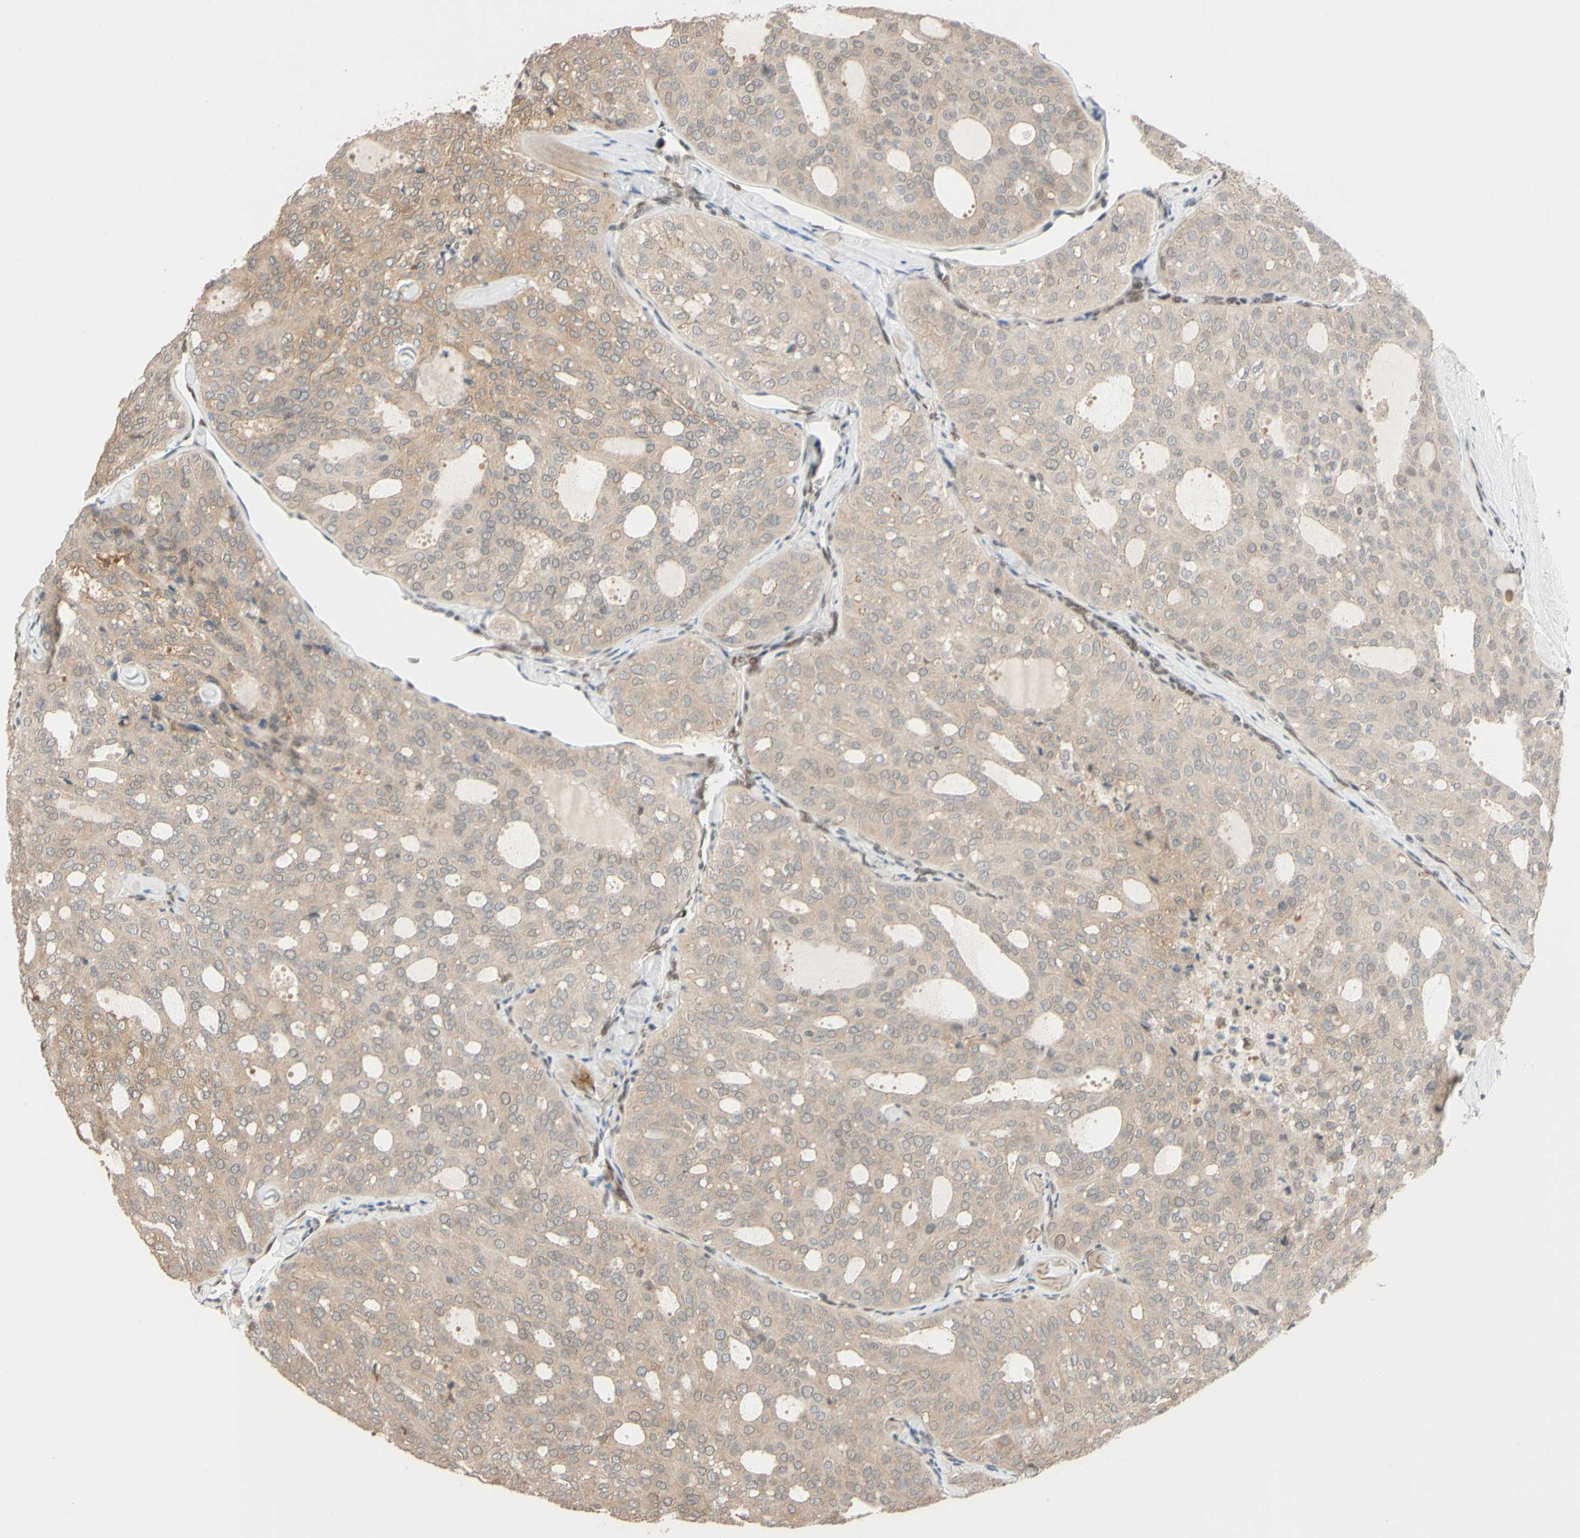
{"staining": {"intensity": "weak", "quantity": ">75%", "location": "cytoplasmic/membranous"}, "tissue": "thyroid cancer", "cell_type": "Tumor cells", "image_type": "cancer", "snomed": [{"axis": "morphology", "description": "Follicular adenoma carcinoma, NOS"}, {"axis": "topography", "description": "Thyroid gland"}], "caption": "Thyroid cancer (follicular adenoma carcinoma) stained for a protein exhibits weak cytoplasmic/membranous positivity in tumor cells.", "gene": "TAF4", "patient": {"sex": "male", "age": 75}}